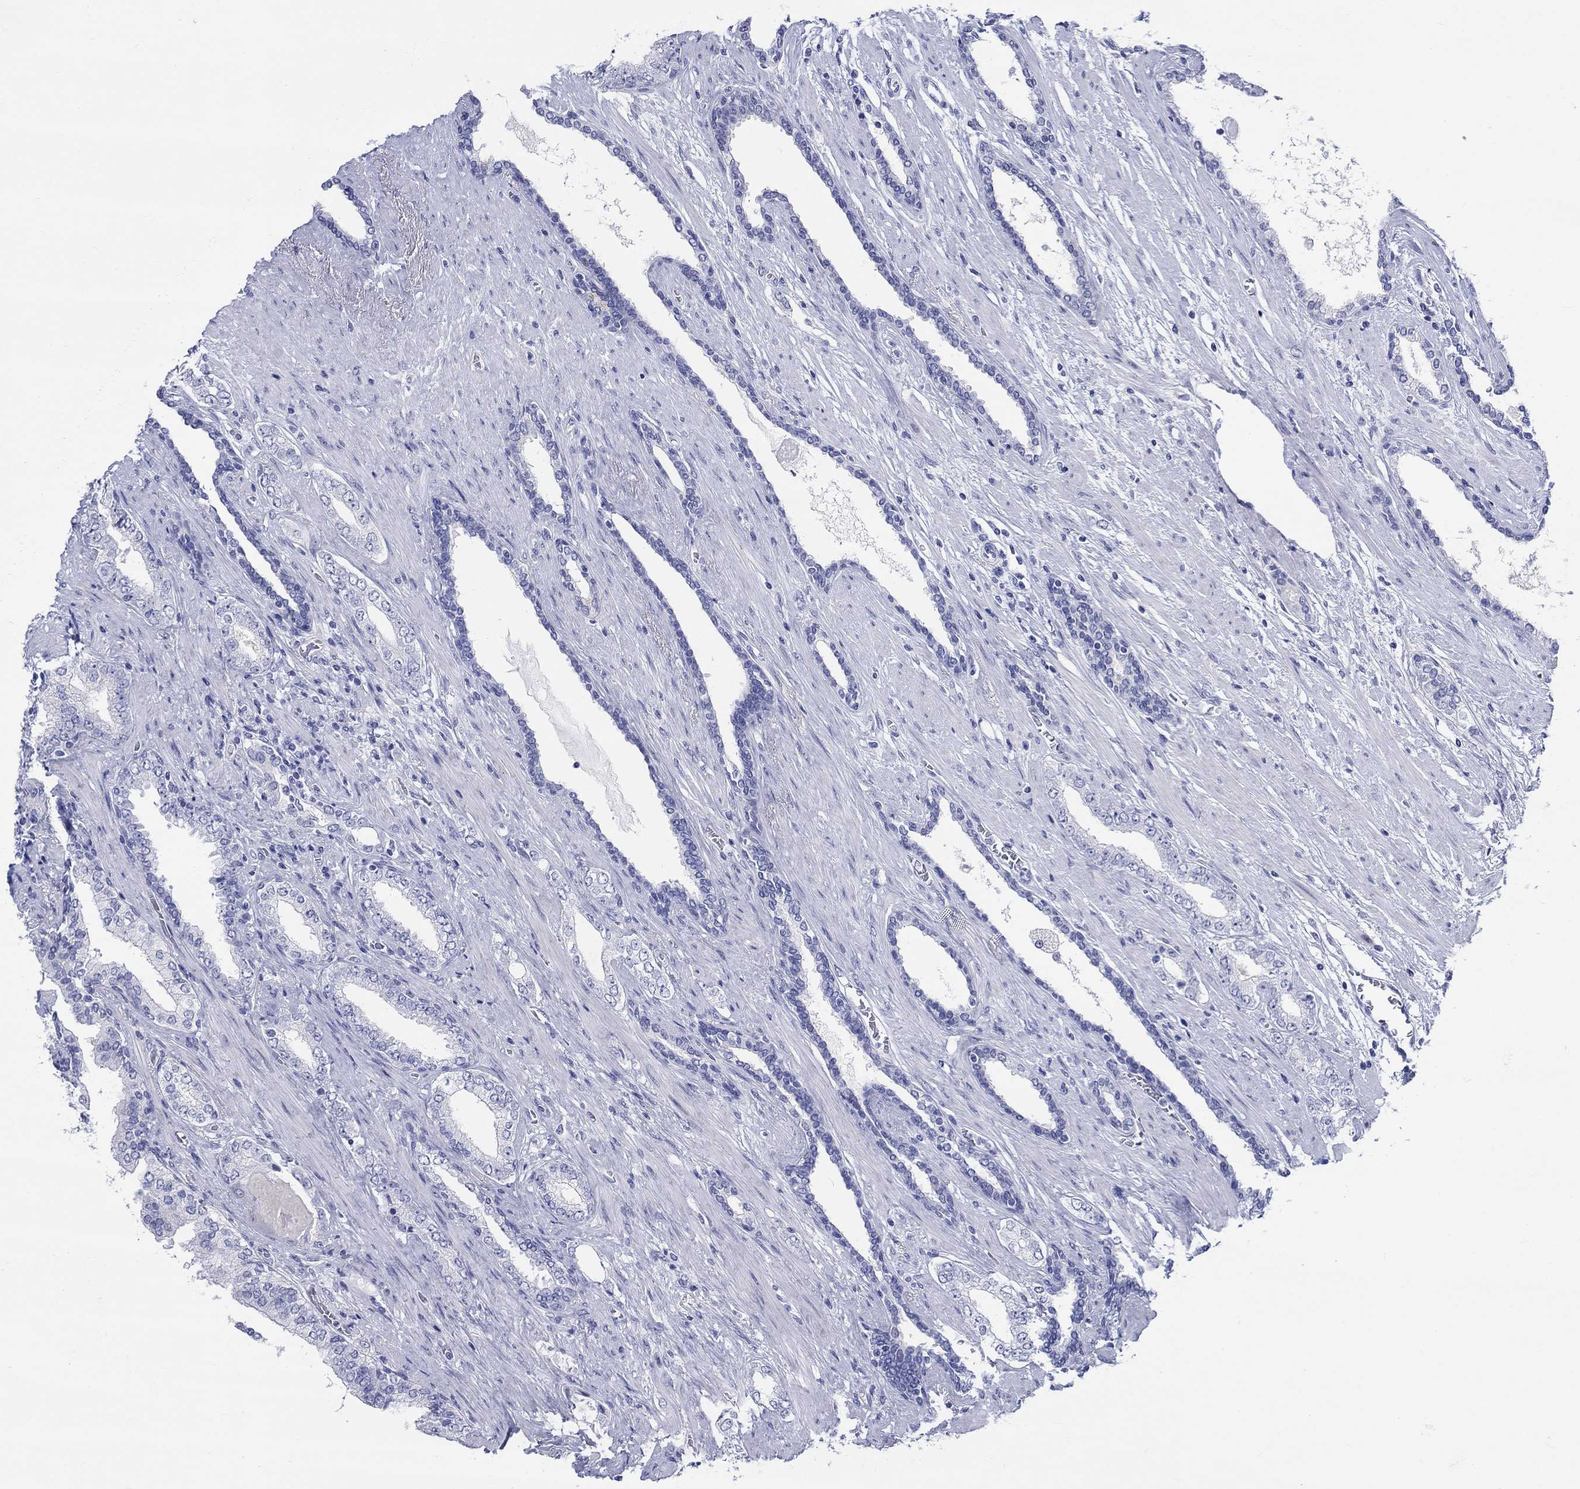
{"staining": {"intensity": "negative", "quantity": "none", "location": "none"}, "tissue": "prostate cancer", "cell_type": "Tumor cells", "image_type": "cancer", "snomed": [{"axis": "morphology", "description": "Adenocarcinoma, Low grade"}, {"axis": "topography", "description": "Prostate and seminal vesicle, NOS"}], "caption": "The immunohistochemistry image has no significant staining in tumor cells of prostate cancer tissue.", "gene": "CRYGS", "patient": {"sex": "male", "age": 61}}